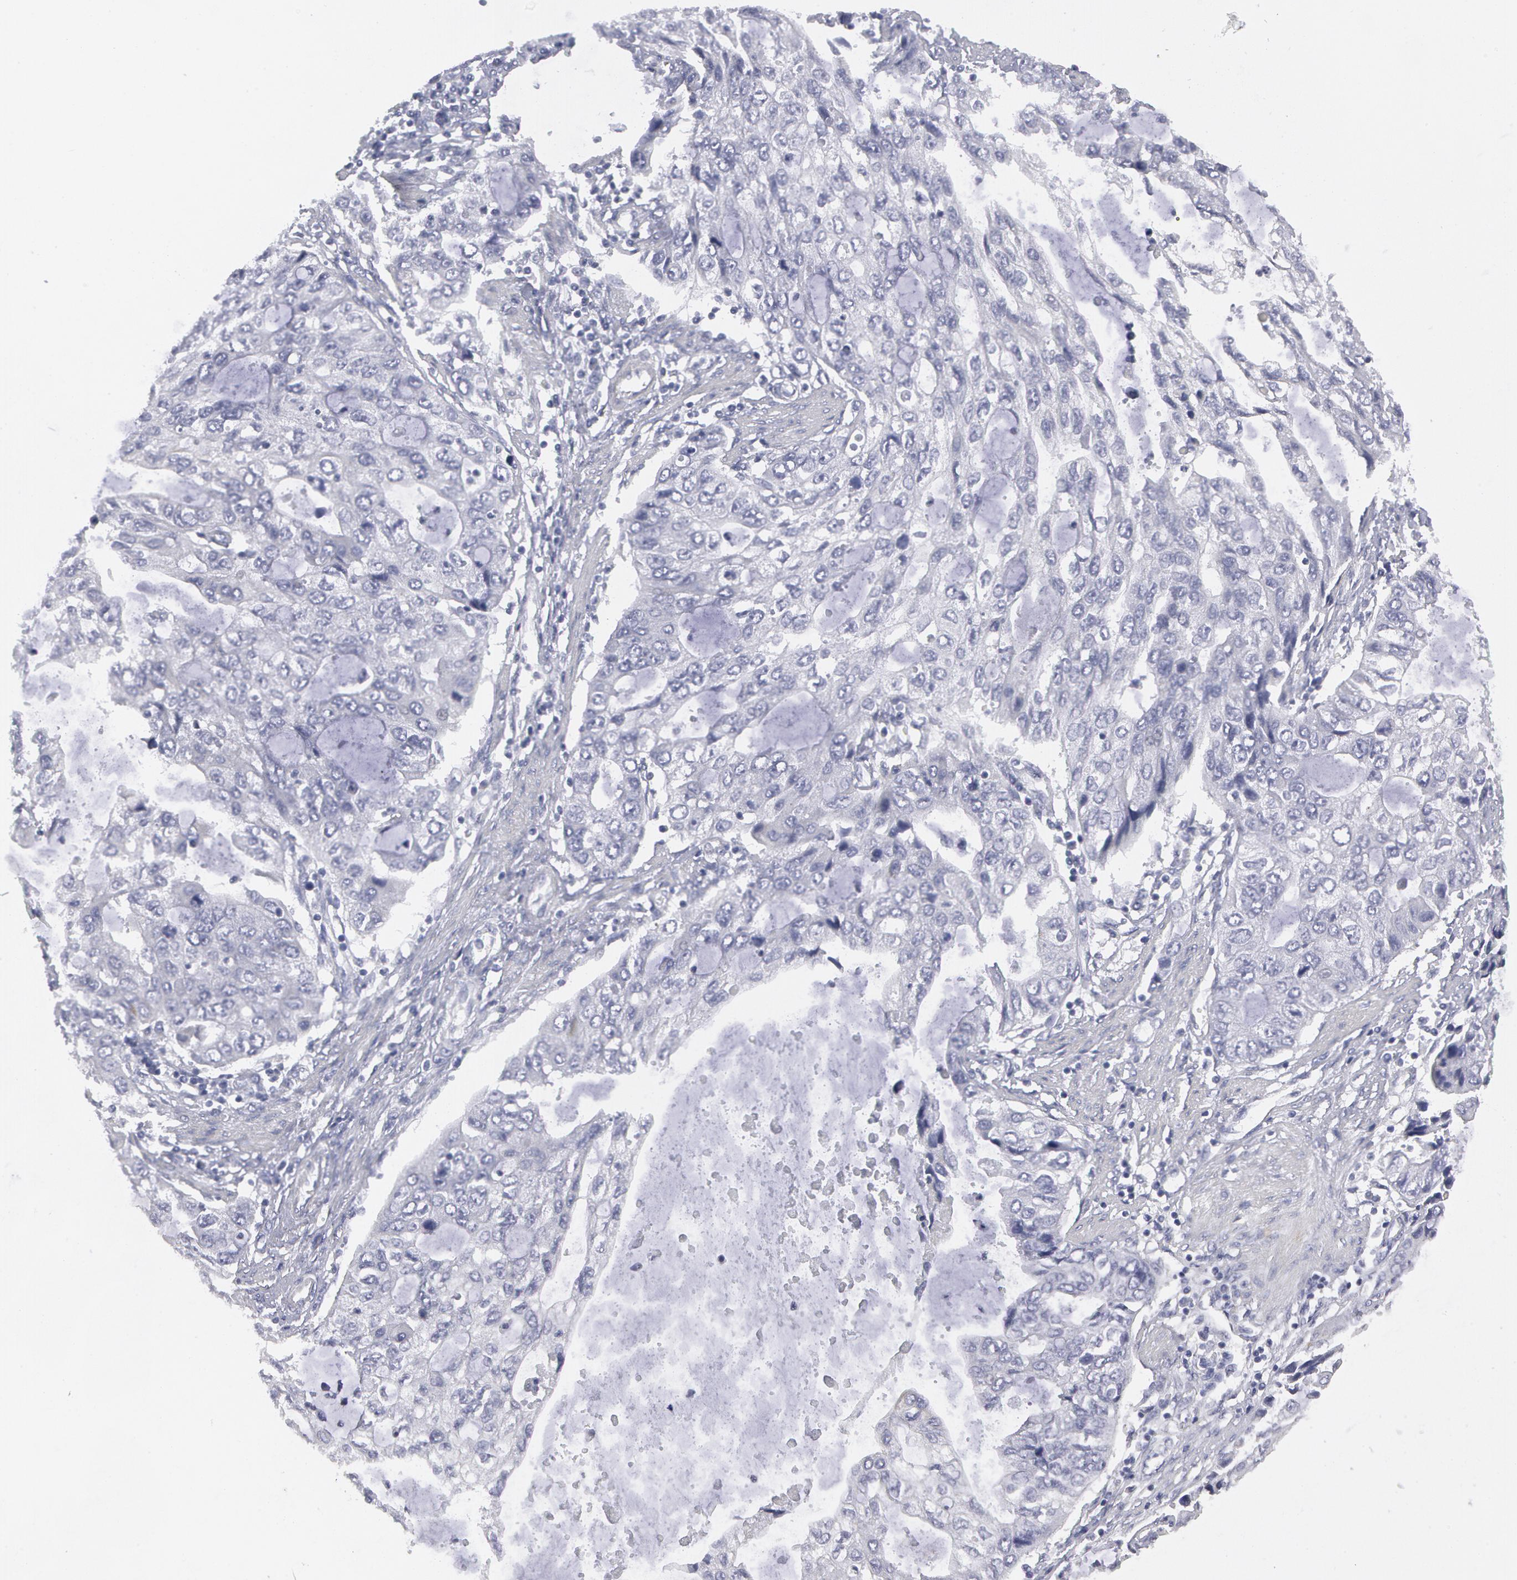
{"staining": {"intensity": "negative", "quantity": "none", "location": "none"}, "tissue": "stomach cancer", "cell_type": "Tumor cells", "image_type": "cancer", "snomed": [{"axis": "morphology", "description": "Adenocarcinoma, NOS"}, {"axis": "topography", "description": "Stomach, upper"}], "caption": "Immunohistochemical staining of adenocarcinoma (stomach) shows no significant positivity in tumor cells. (Brightfield microscopy of DAB immunohistochemistry (IHC) at high magnification).", "gene": "SMC1B", "patient": {"sex": "female", "age": 52}}